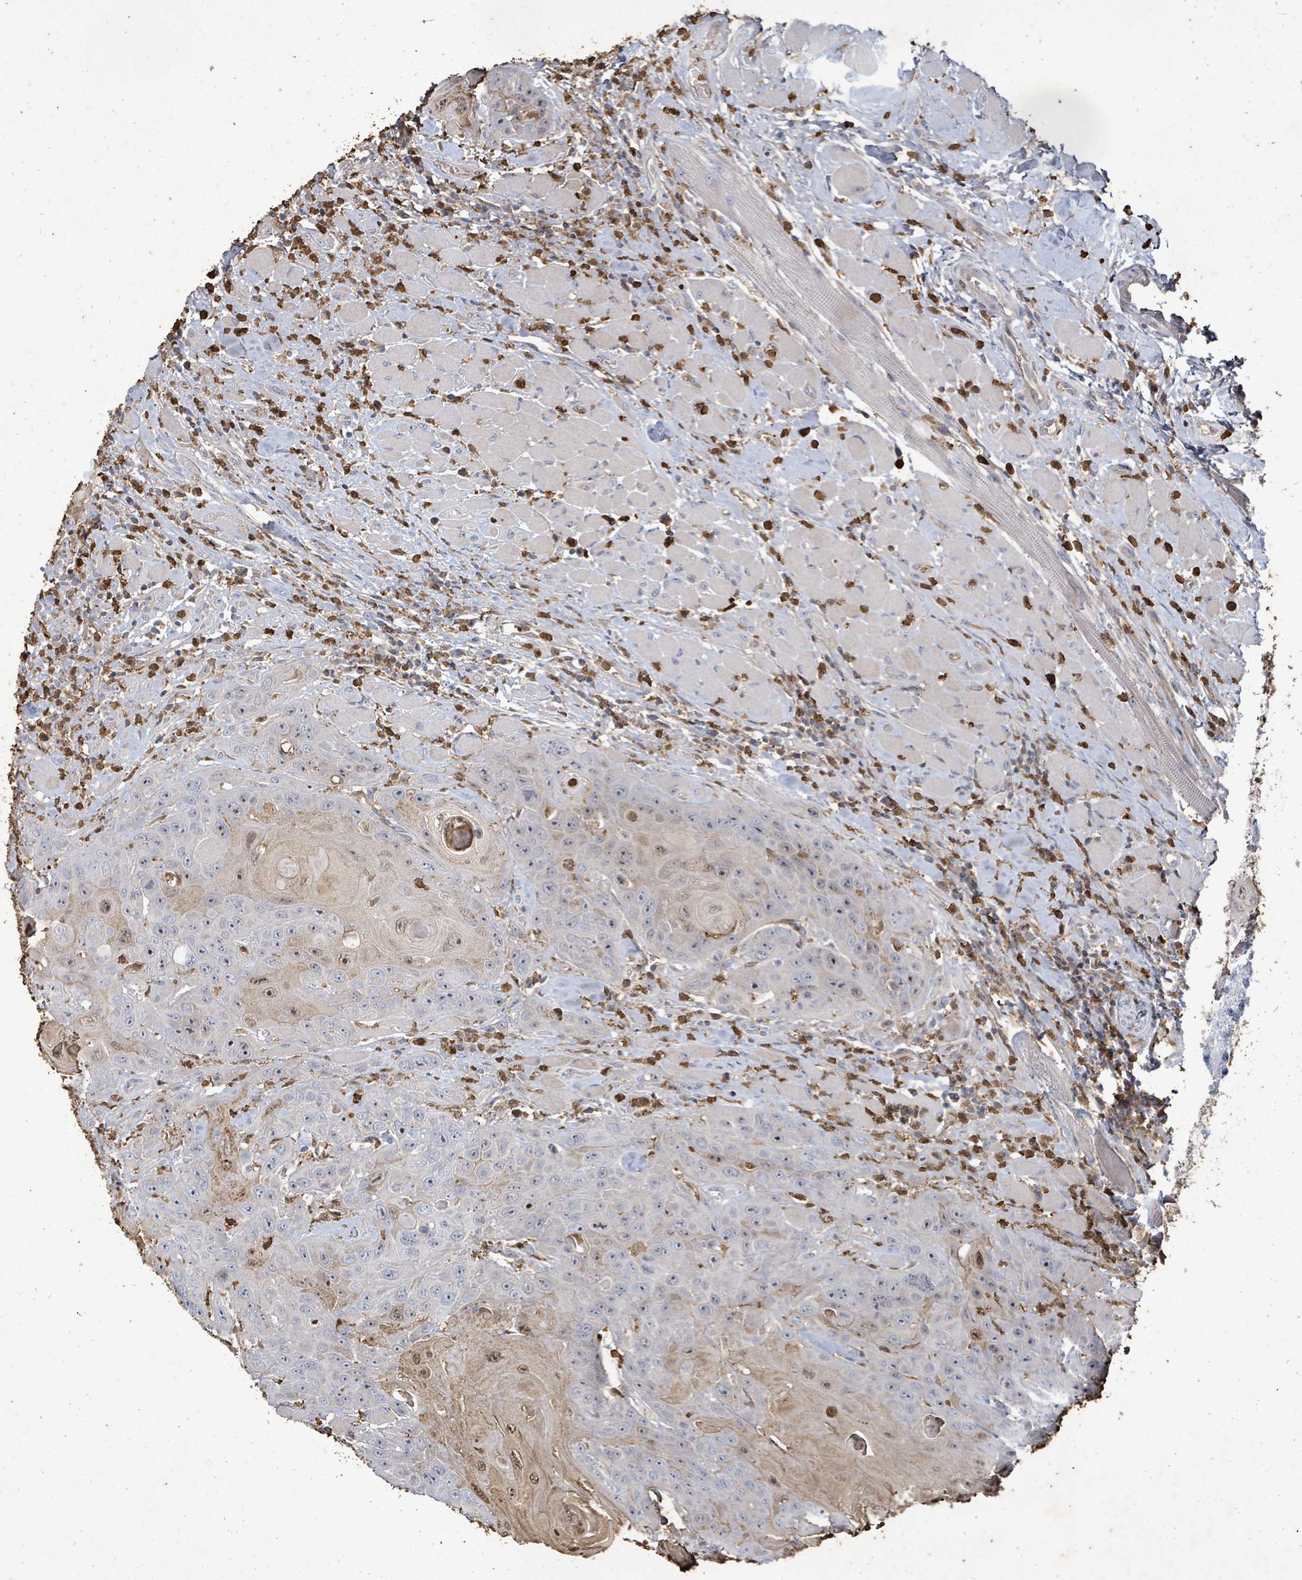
{"staining": {"intensity": "weak", "quantity": "<25%", "location": "cytoplasmic/membranous"}, "tissue": "head and neck cancer", "cell_type": "Tumor cells", "image_type": "cancer", "snomed": [{"axis": "morphology", "description": "Squamous cell carcinoma, NOS"}, {"axis": "topography", "description": "Head-Neck"}], "caption": "Immunohistochemistry micrograph of squamous cell carcinoma (head and neck) stained for a protein (brown), which shows no expression in tumor cells.", "gene": "FAM210A", "patient": {"sex": "female", "age": 59}}